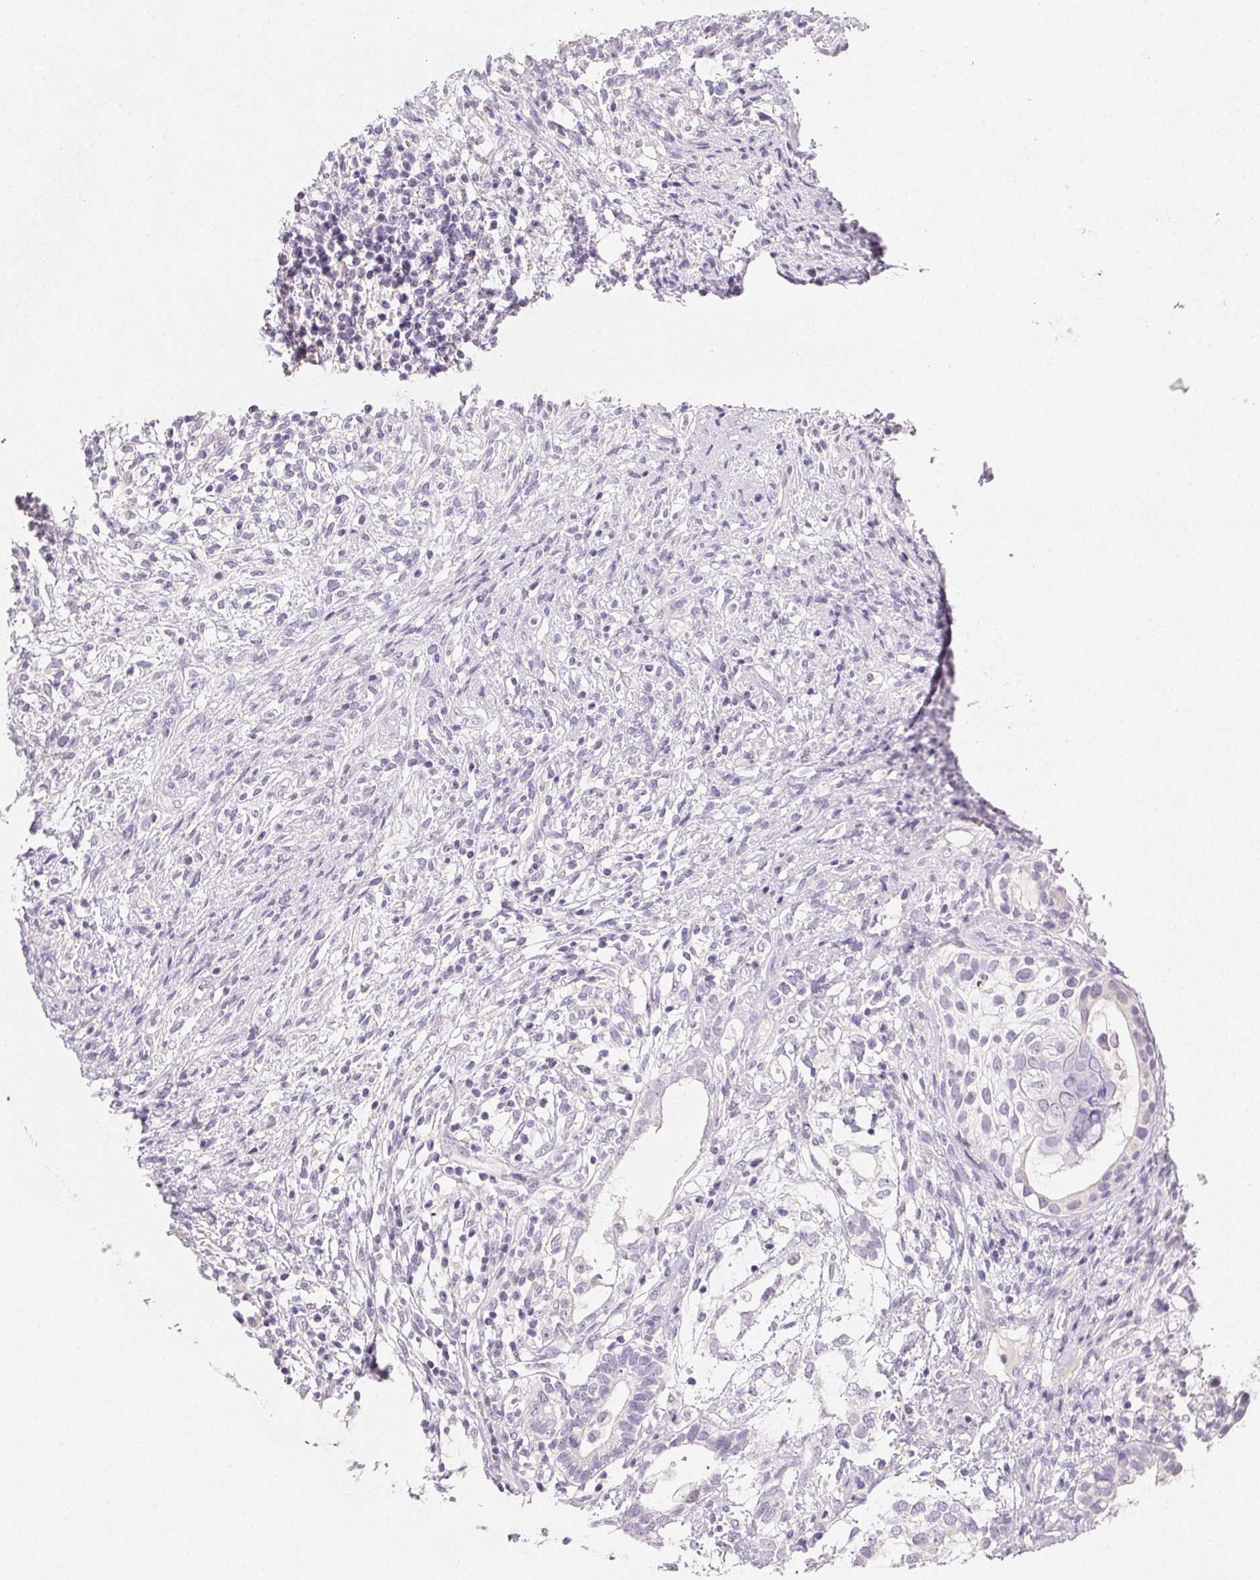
{"staining": {"intensity": "negative", "quantity": "none", "location": "none"}, "tissue": "testis cancer", "cell_type": "Tumor cells", "image_type": "cancer", "snomed": [{"axis": "morphology", "description": "Seminoma, NOS"}, {"axis": "morphology", "description": "Carcinoma, Embryonal, NOS"}, {"axis": "topography", "description": "Testis"}], "caption": "Tumor cells are negative for brown protein staining in testis cancer (embryonal carcinoma).", "gene": "MIOX", "patient": {"sex": "male", "age": 41}}